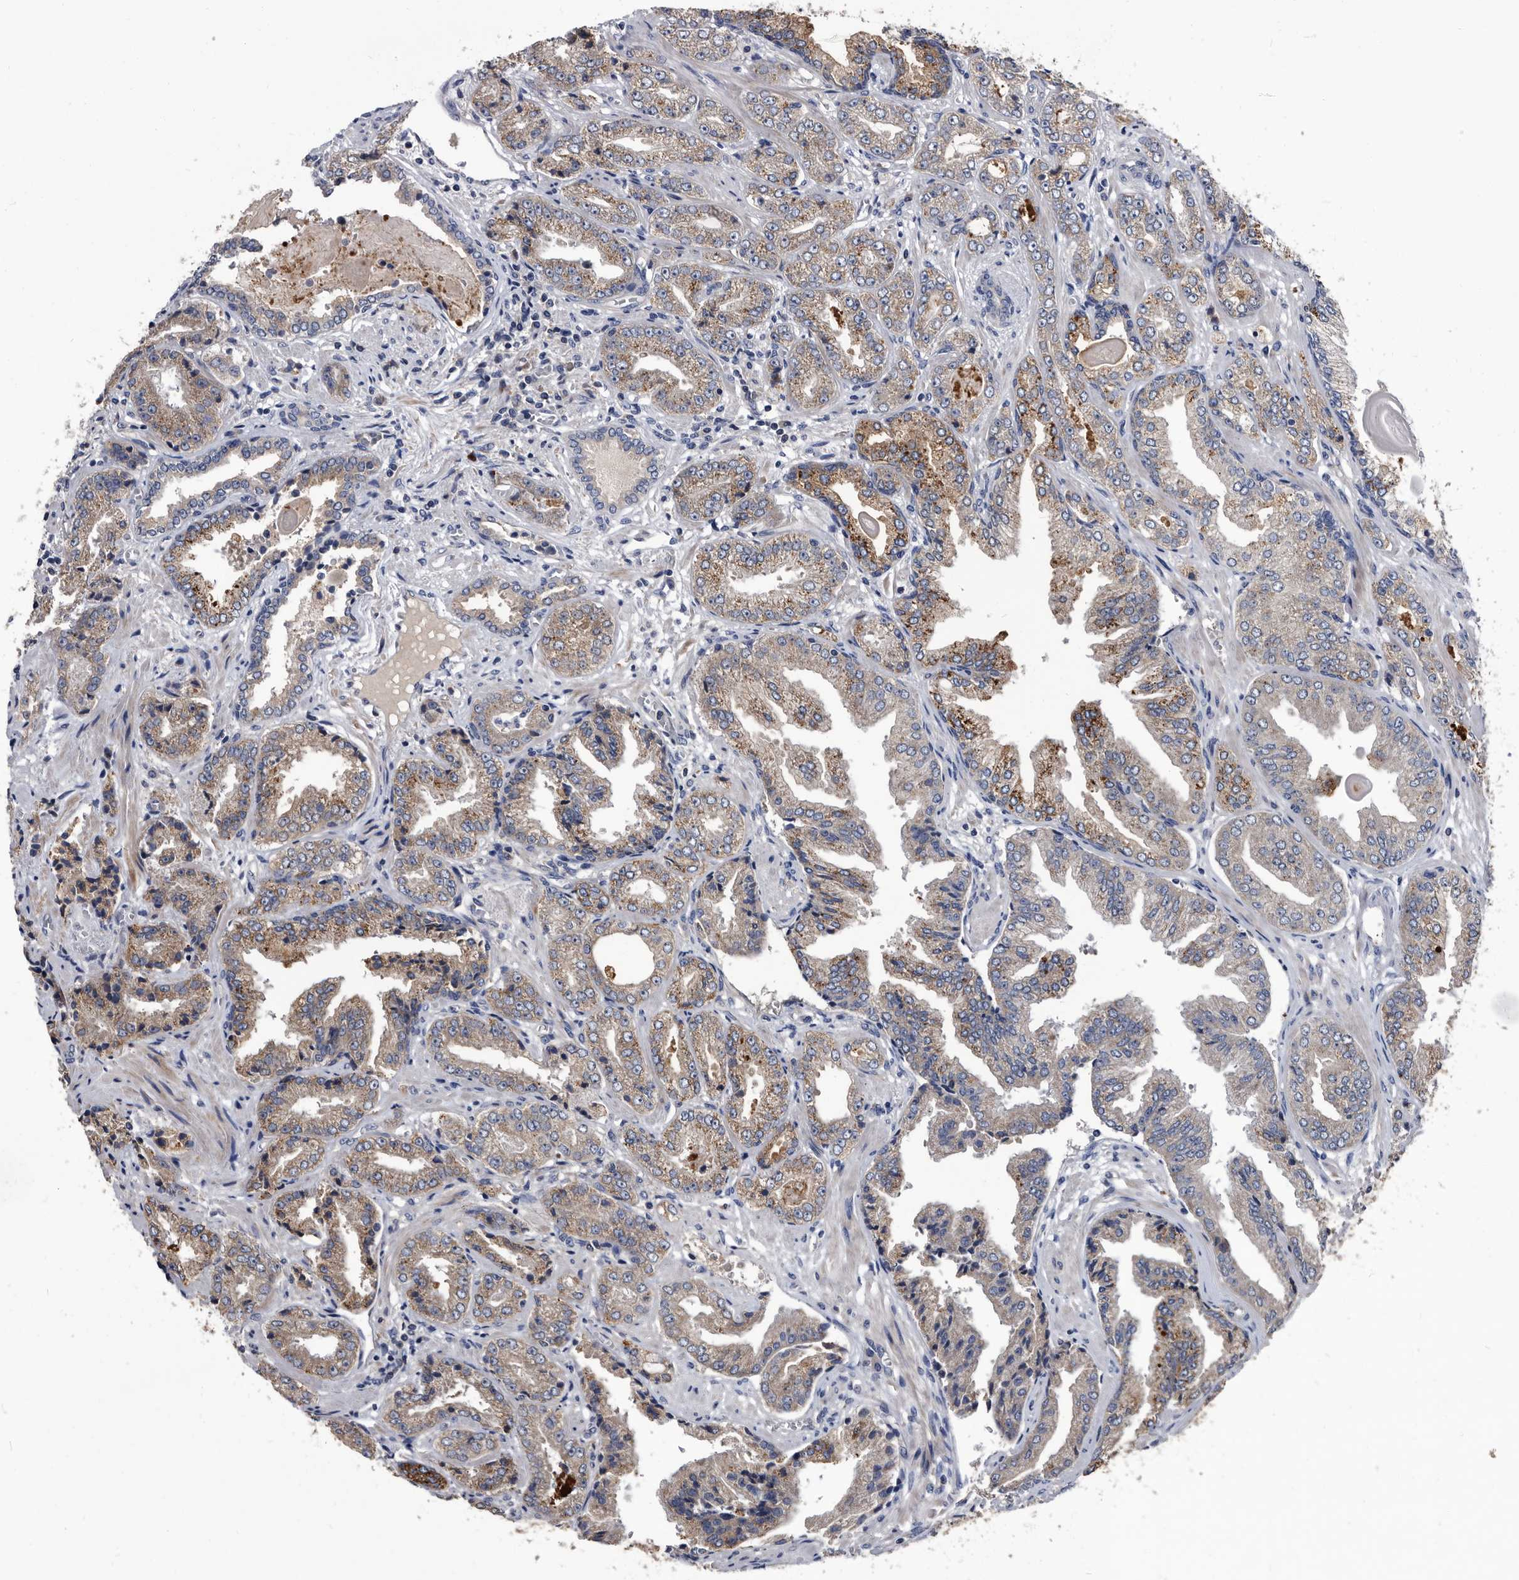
{"staining": {"intensity": "moderate", "quantity": ">75%", "location": "cytoplasmic/membranous"}, "tissue": "prostate cancer", "cell_type": "Tumor cells", "image_type": "cancer", "snomed": [{"axis": "morphology", "description": "Adenocarcinoma, High grade"}, {"axis": "topography", "description": "Prostate"}], "caption": "A histopathology image of adenocarcinoma (high-grade) (prostate) stained for a protein exhibits moderate cytoplasmic/membranous brown staining in tumor cells.", "gene": "DTNBP1", "patient": {"sex": "male", "age": 71}}